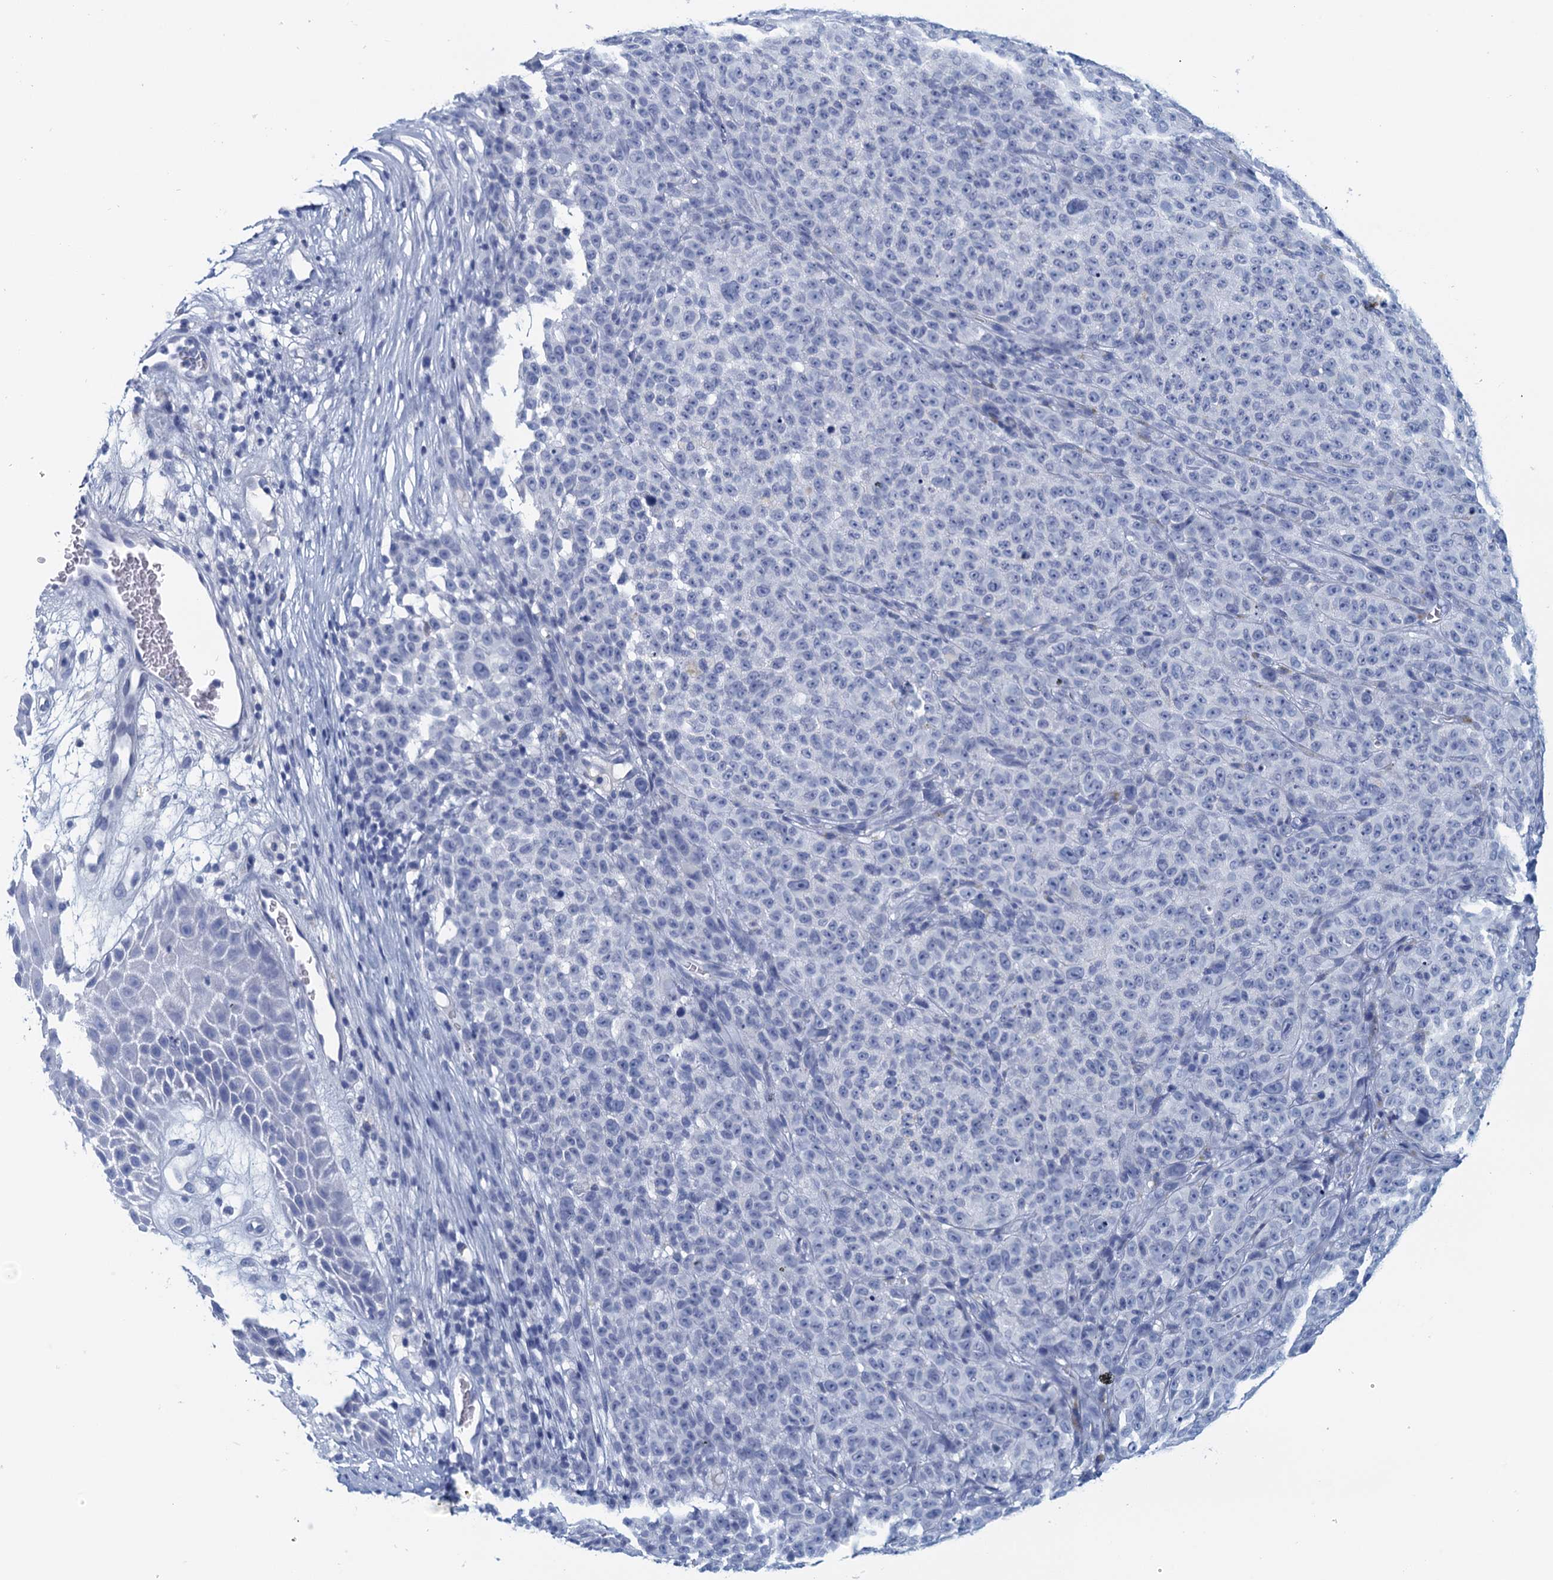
{"staining": {"intensity": "negative", "quantity": "none", "location": "none"}, "tissue": "melanoma", "cell_type": "Tumor cells", "image_type": "cancer", "snomed": [{"axis": "morphology", "description": "Malignant melanoma, NOS"}, {"axis": "topography", "description": "Skin"}], "caption": "Tumor cells are negative for protein expression in human malignant melanoma.", "gene": "CYP51A1", "patient": {"sex": "female", "age": 82}}